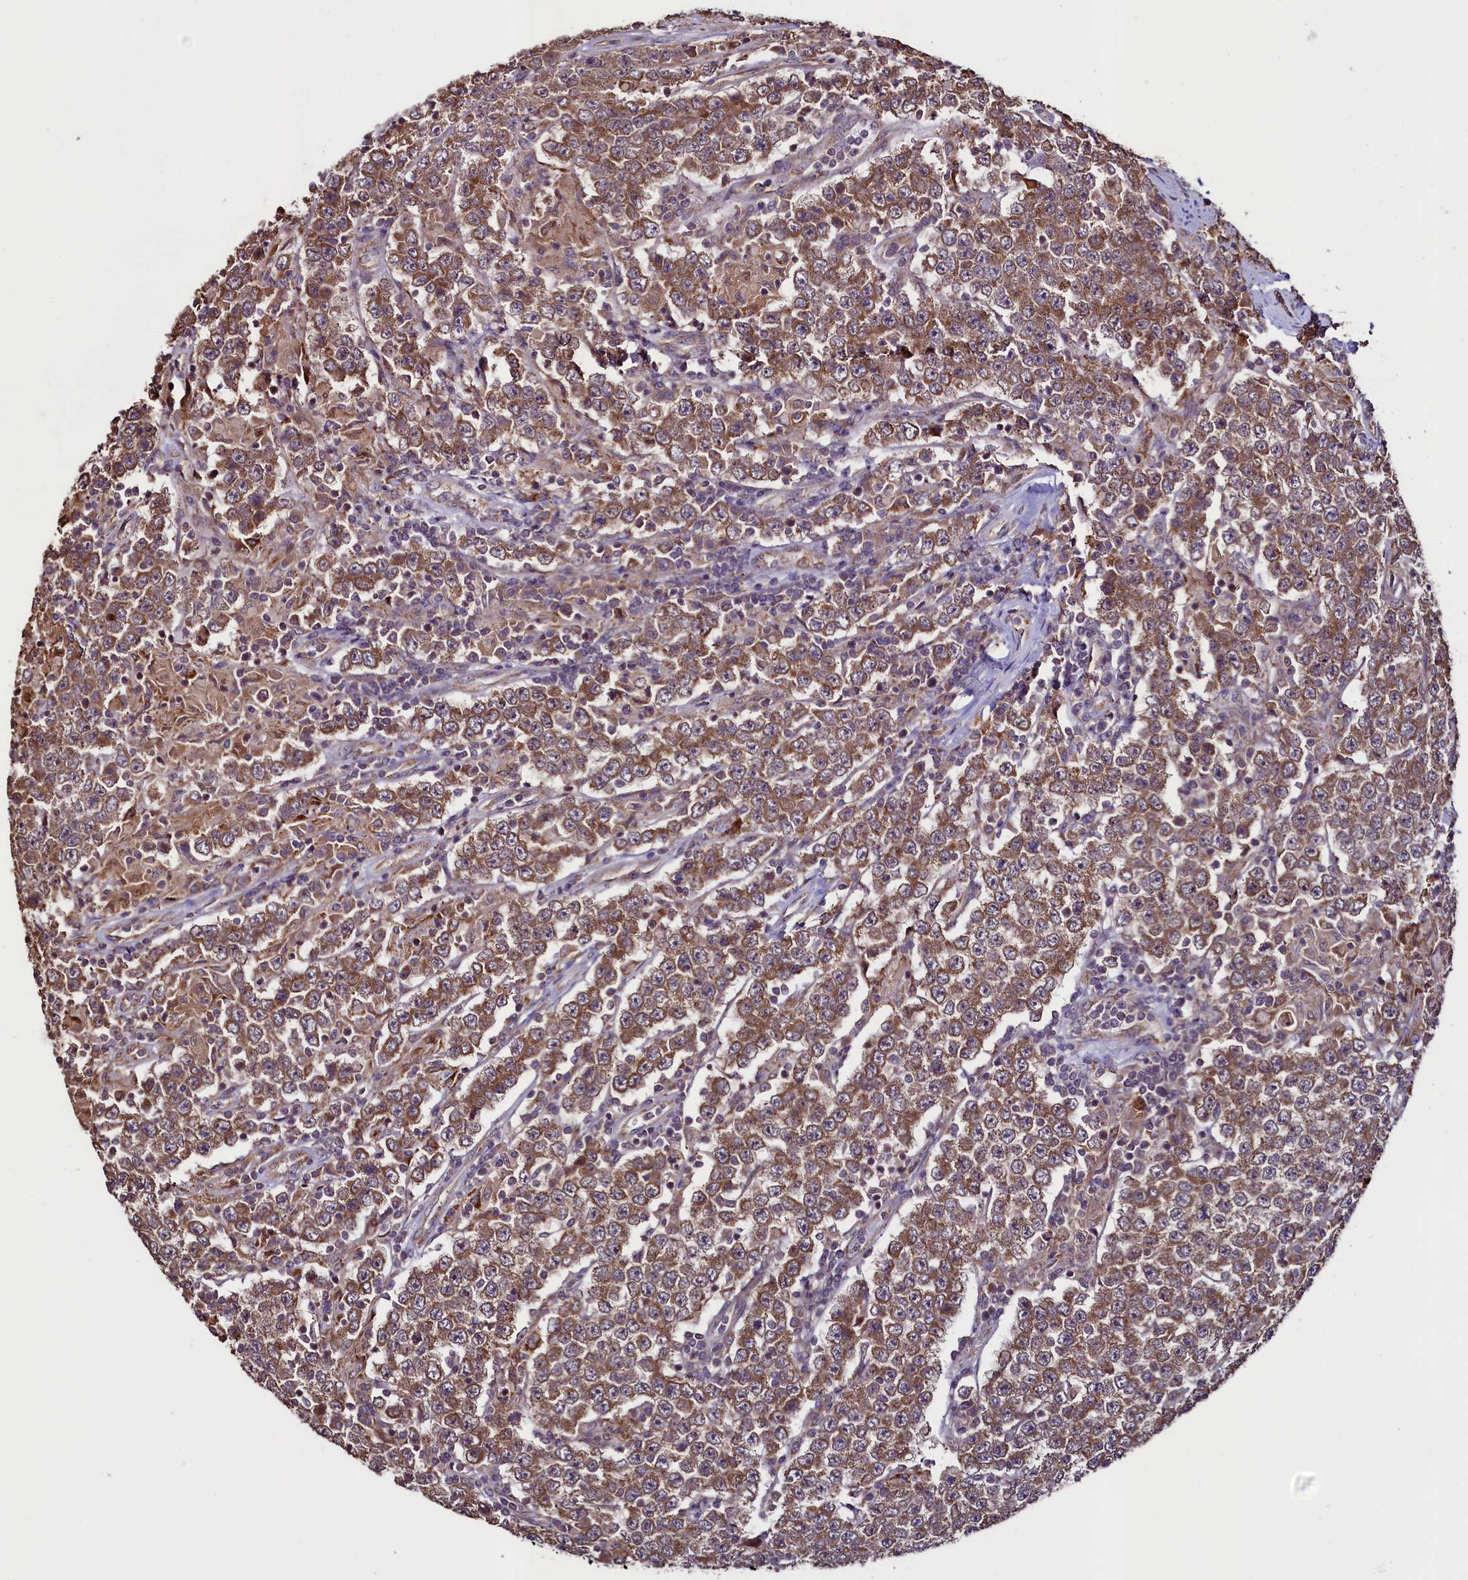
{"staining": {"intensity": "moderate", "quantity": ">75%", "location": "cytoplasmic/membranous"}, "tissue": "testis cancer", "cell_type": "Tumor cells", "image_type": "cancer", "snomed": [{"axis": "morphology", "description": "Normal tissue, NOS"}, {"axis": "morphology", "description": "Urothelial carcinoma, High grade"}, {"axis": "morphology", "description": "Seminoma, NOS"}, {"axis": "morphology", "description": "Carcinoma, Embryonal, NOS"}, {"axis": "topography", "description": "Urinary bladder"}, {"axis": "topography", "description": "Testis"}], "caption": "This is an image of immunohistochemistry staining of embryonal carcinoma (testis), which shows moderate staining in the cytoplasmic/membranous of tumor cells.", "gene": "RBFA", "patient": {"sex": "male", "age": 41}}